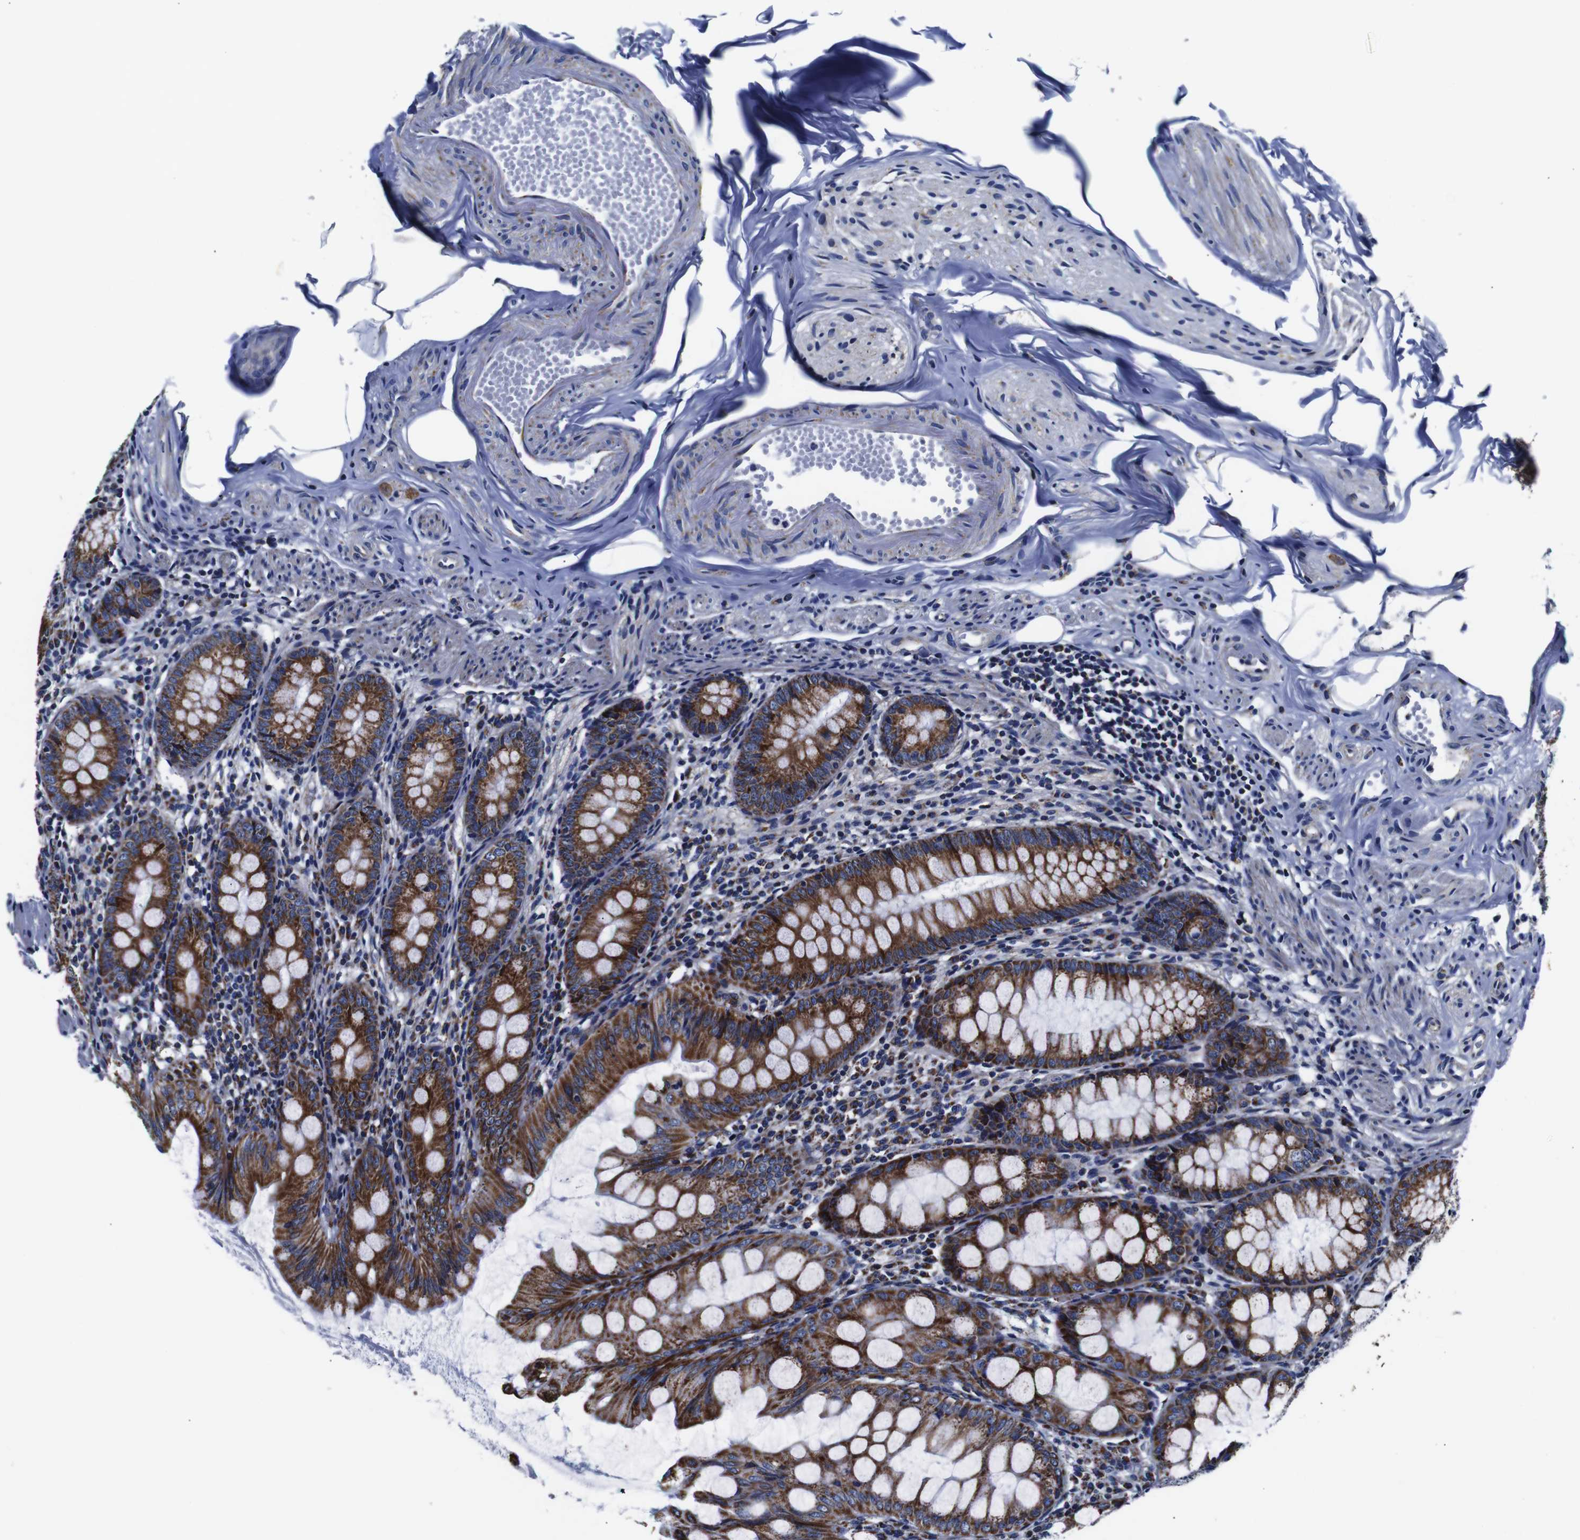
{"staining": {"intensity": "strong", "quantity": ">75%", "location": "cytoplasmic/membranous"}, "tissue": "appendix", "cell_type": "Glandular cells", "image_type": "normal", "snomed": [{"axis": "morphology", "description": "Normal tissue, NOS"}, {"axis": "topography", "description": "Appendix"}], "caption": "Protein analysis of benign appendix demonstrates strong cytoplasmic/membranous expression in about >75% of glandular cells.", "gene": "FKBP9", "patient": {"sex": "female", "age": 77}}